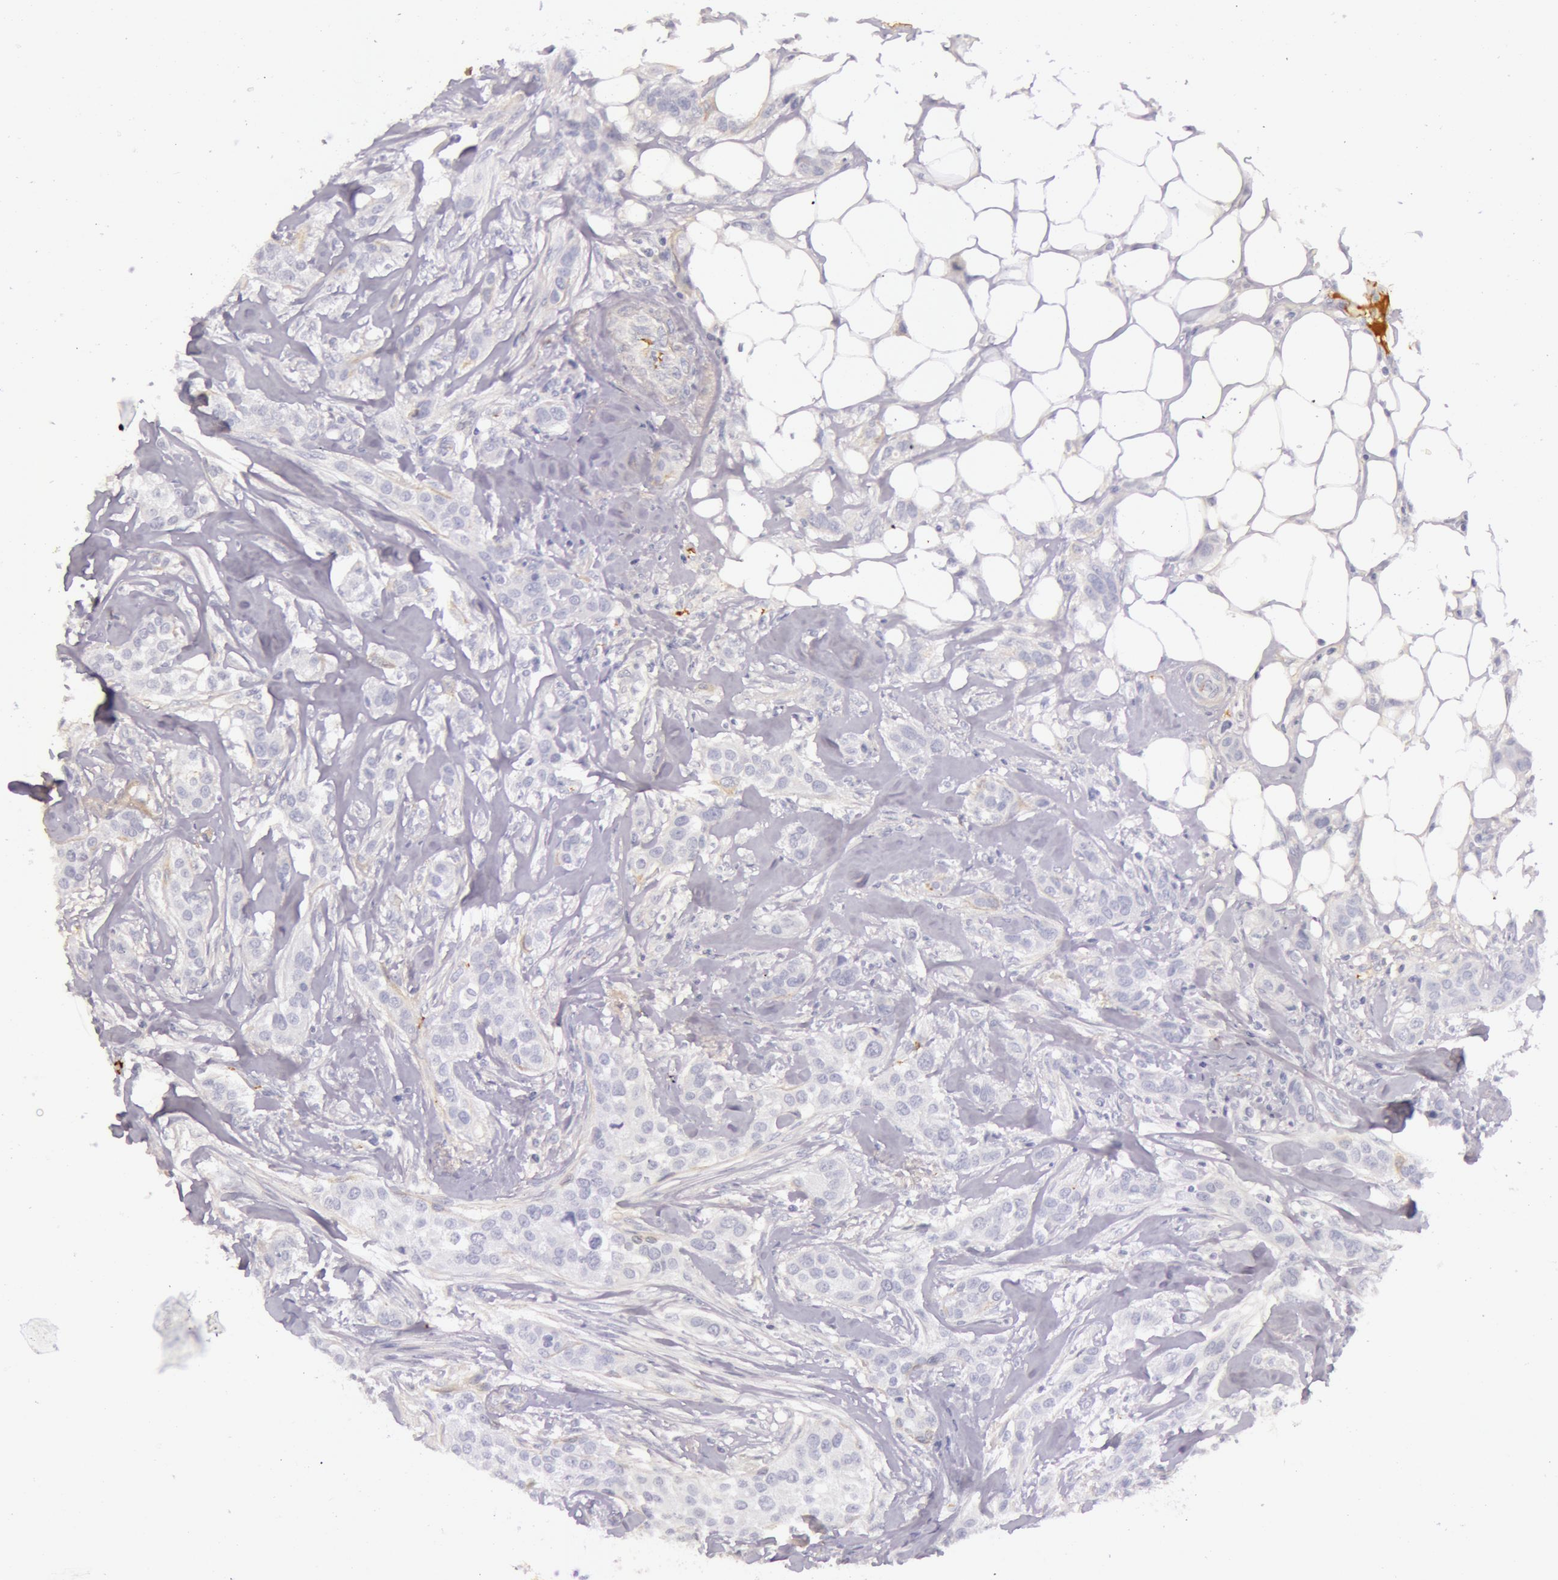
{"staining": {"intensity": "negative", "quantity": "none", "location": "none"}, "tissue": "breast cancer", "cell_type": "Tumor cells", "image_type": "cancer", "snomed": [{"axis": "morphology", "description": "Duct carcinoma"}, {"axis": "topography", "description": "Breast"}], "caption": "Immunohistochemistry (IHC) photomicrograph of breast invasive ductal carcinoma stained for a protein (brown), which displays no staining in tumor cells.", "gene": "C4BPA", "patient": {"sex": "female", "age": 45}}